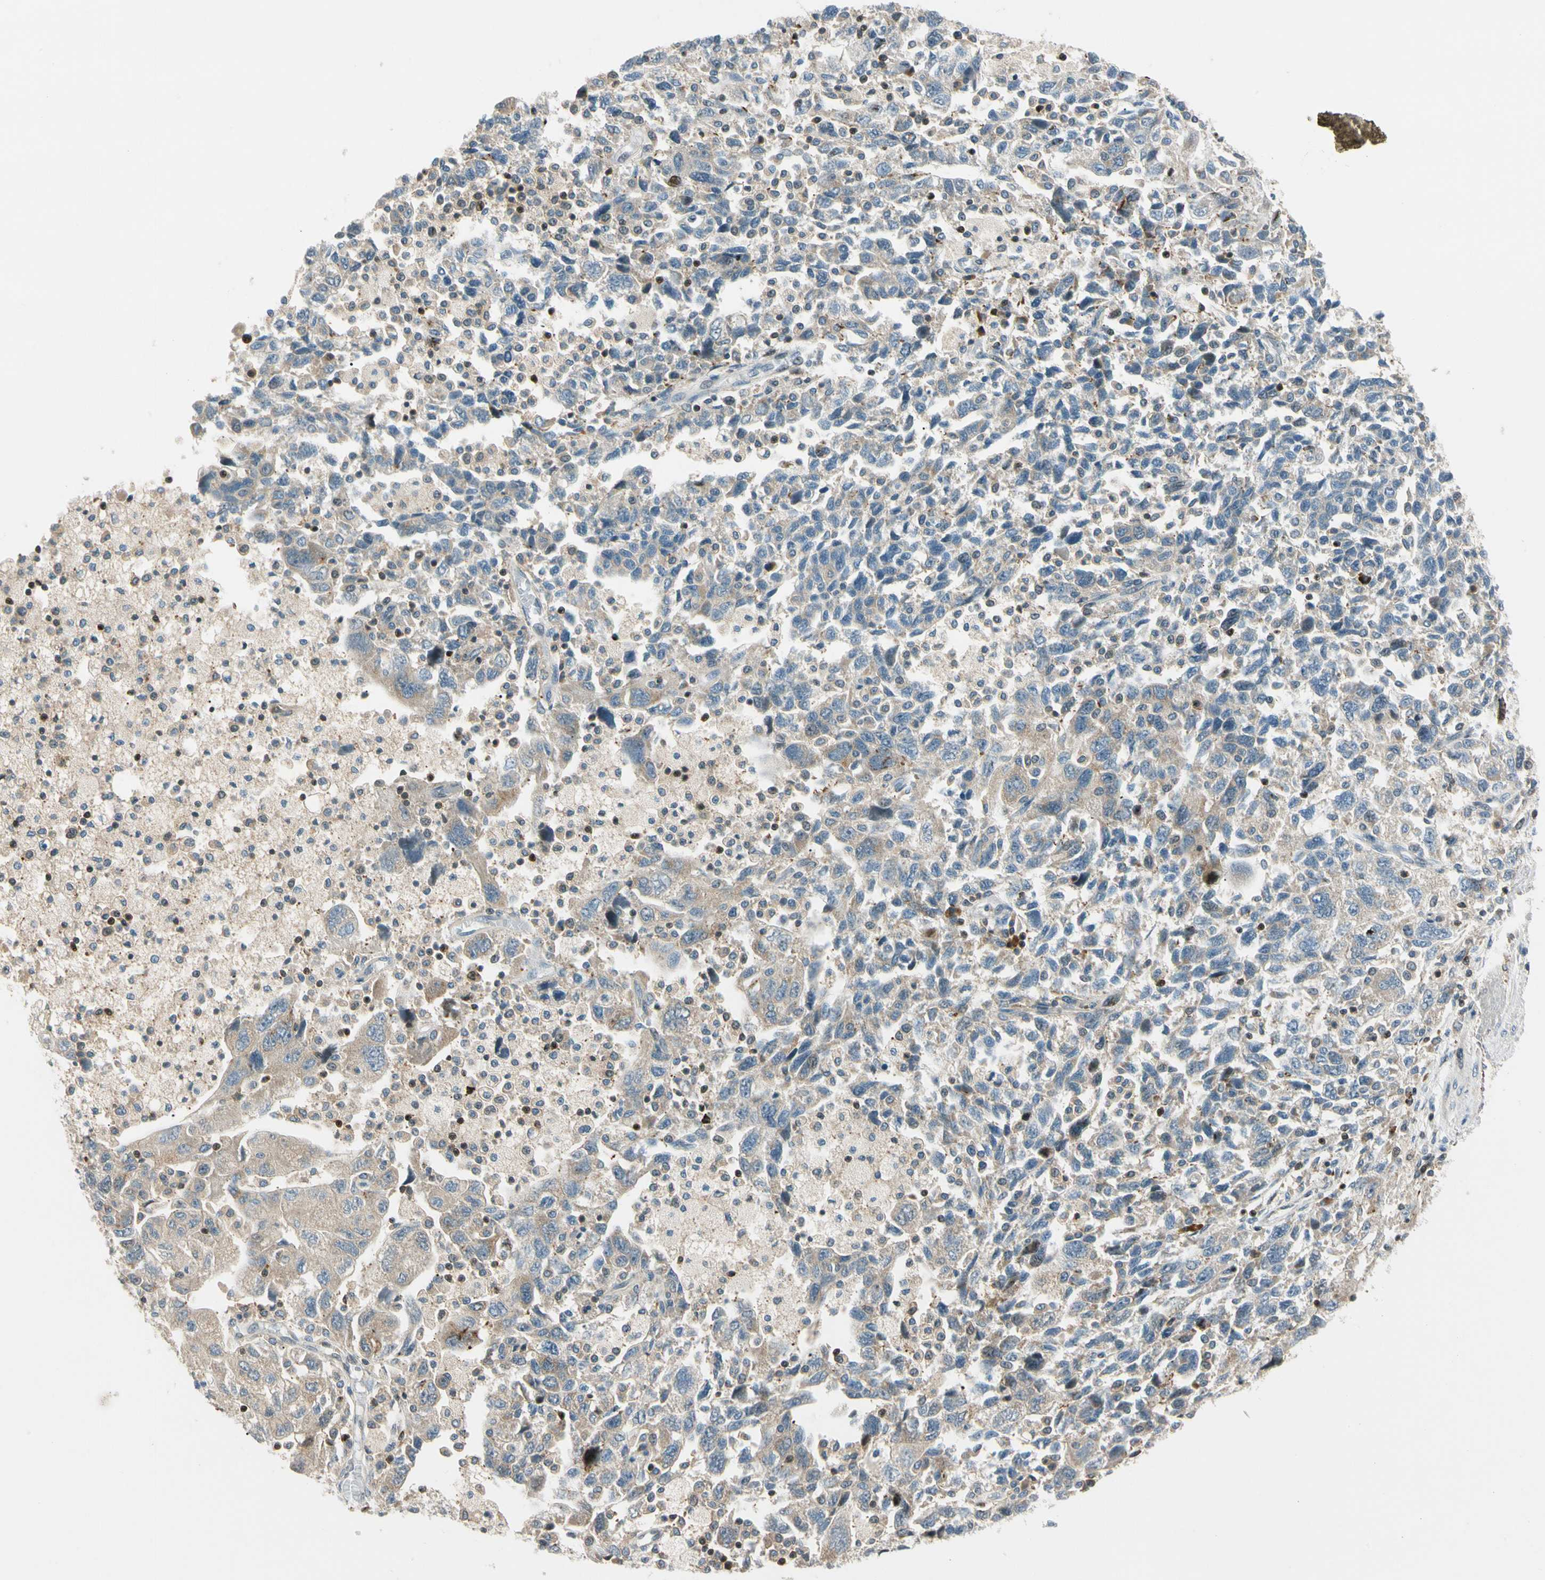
{"staining": {"intensity": "weak", "quantity": ">75%", "location": "cytoplasmic/membranous"}, "tissue": "ovarian cancer", "cell_type": "Tumor cells", "image_type": "cancer", "snomed": [{"axis": "morphology", "description": "Carcinoma, NOS"}, {"axis": "morphology", "description": "Cystadenocarcinoma, serous, NOS"}, {"axis": "topography", "description": "Ovary"}], "caption": "Protein expression analysis of human ovarian cancer reveals weak cytoplasmic/membranous staining in approximately >75% of tumor cells.", "gene": "CDH6", "patient": {"sex": "female", "age": 69}}